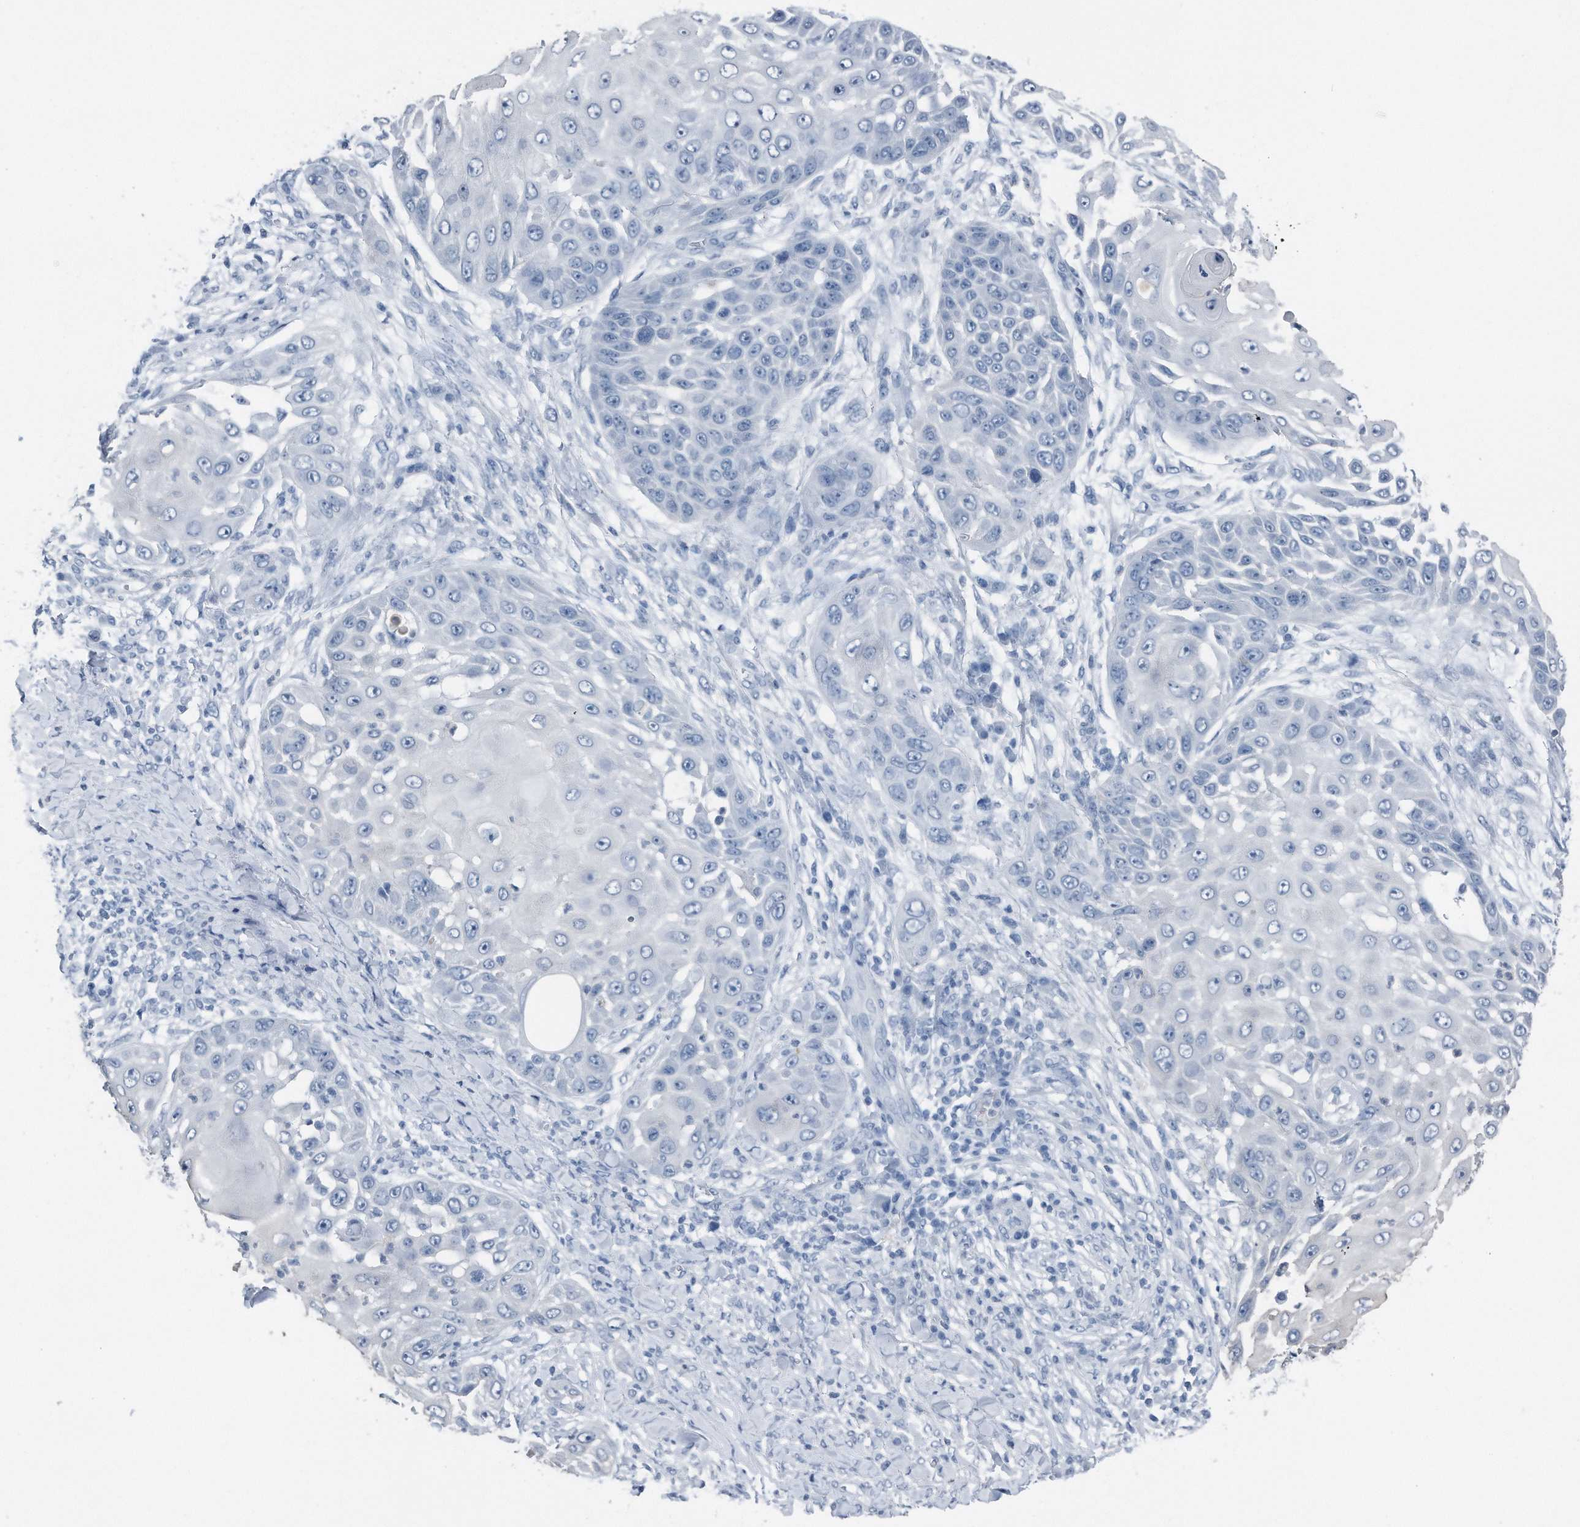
{"staining": {"intensity": "negative", "quantity": "none", "location": "none"}, "tissue": "skin cancer", "cell_type": "Tumor cells", "image_type": "cancer", "snomed": [{"axis": "morphology", "description": "Squamous cell carcinoma, NOS"}, {"axis": "topography", "description": "Skin"}], "caption": "Immunohistochemistry of skin cancer (squamous cell carcinoma) exhibits no expression in tumor cells.", "gene": "YRDC", "patient": {"sex": "female", "age": 44}}